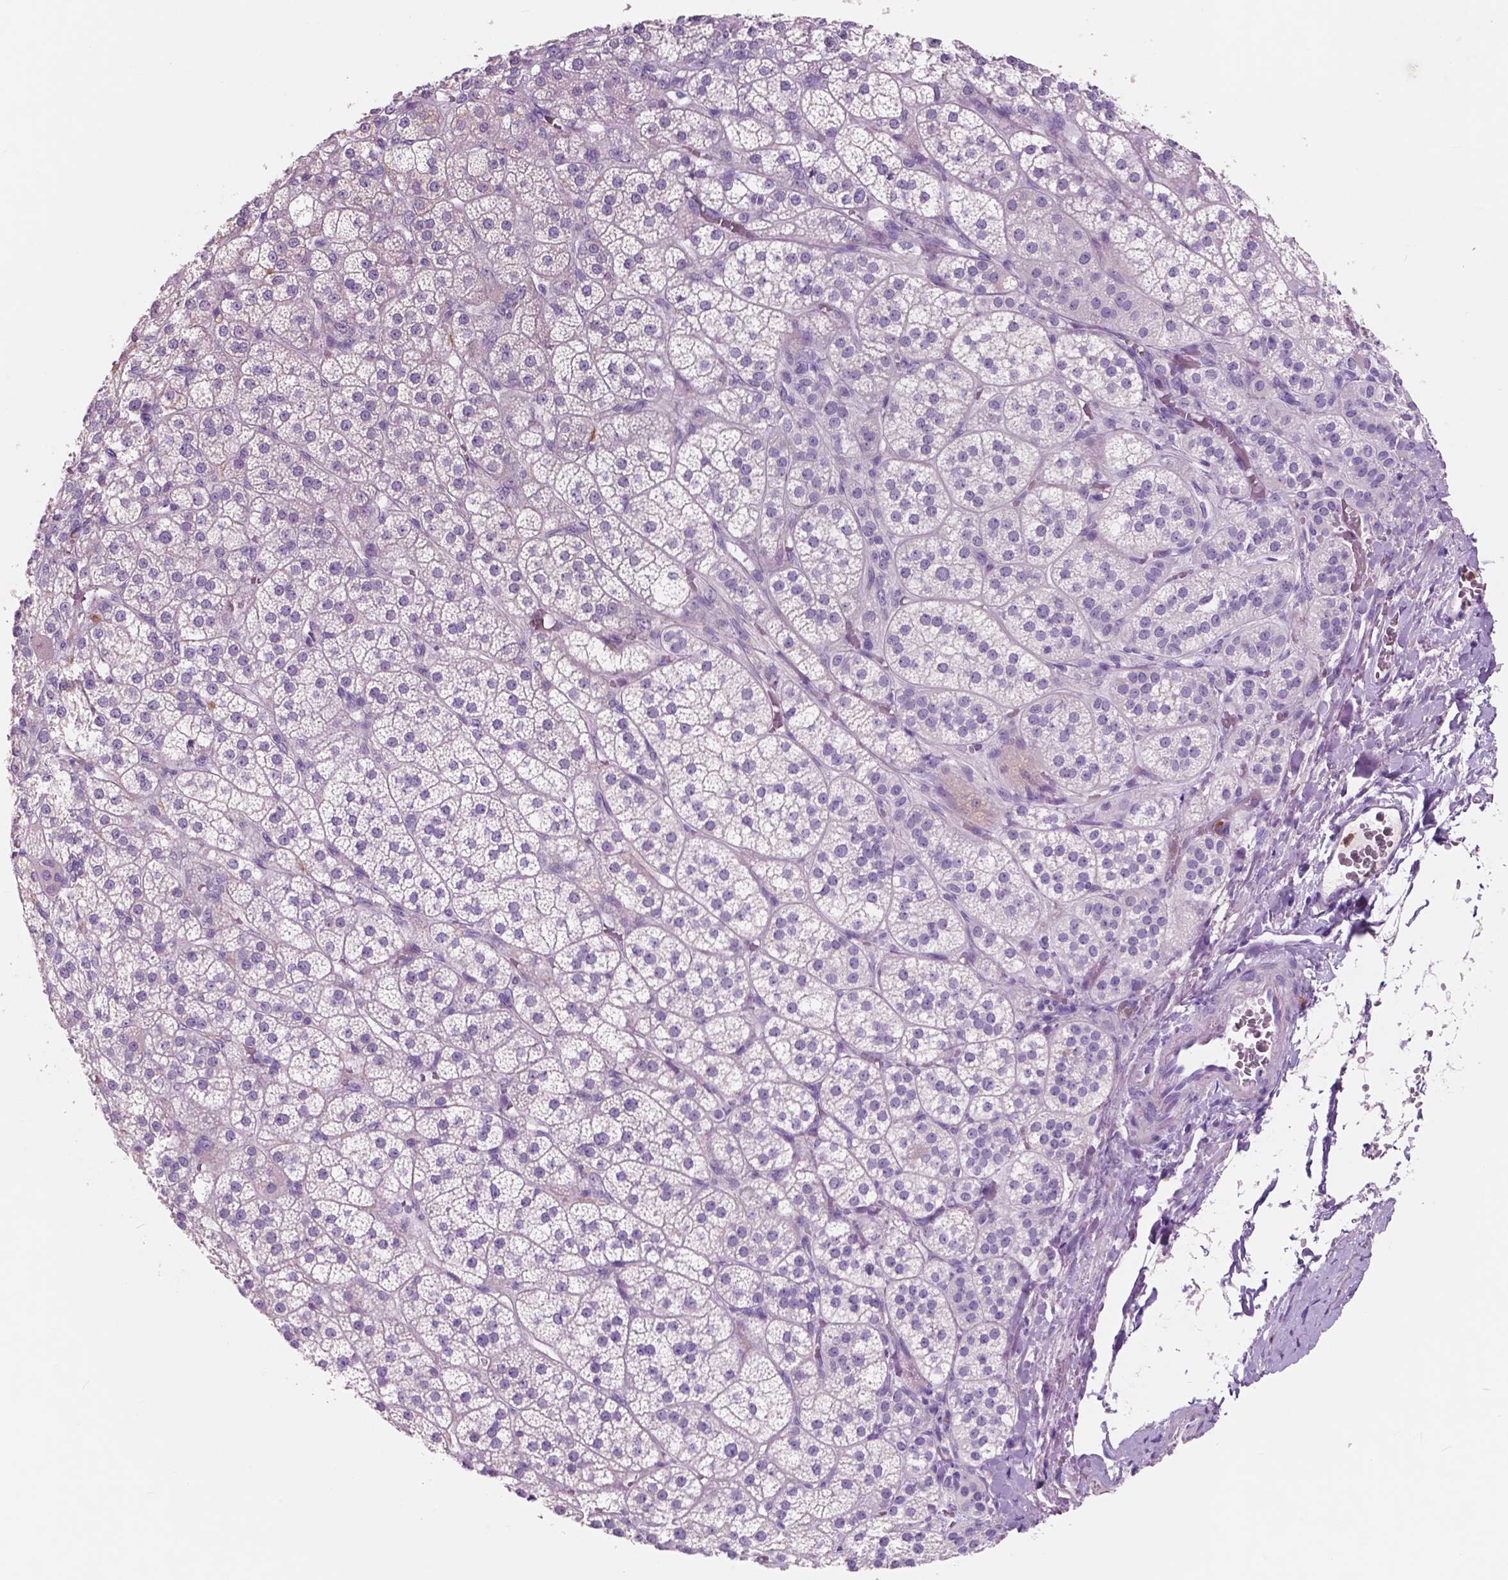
{"staining": {"intensity": "negative", "quantity": "none", "location": "none"}, "tissue": "adrenal gland", "cell_type": "Glandular cells", "image_type": "normal", "snomed": [{"axis": "morphology", "description": "Normal tissue, NOS"}, {"axis": "topography", "description": "Adrenal gland"}], "caption": "High magnification brightfield microscopy of benign adrenal gland stained with DAB (brown) and counterstained with hematoxylin (blue): glandular cells show no significant positivity. (IHC, brightfield microscopy, high magnification).", "gene": "CUZD1", "patient": {"sex": "female", "age": 60}}